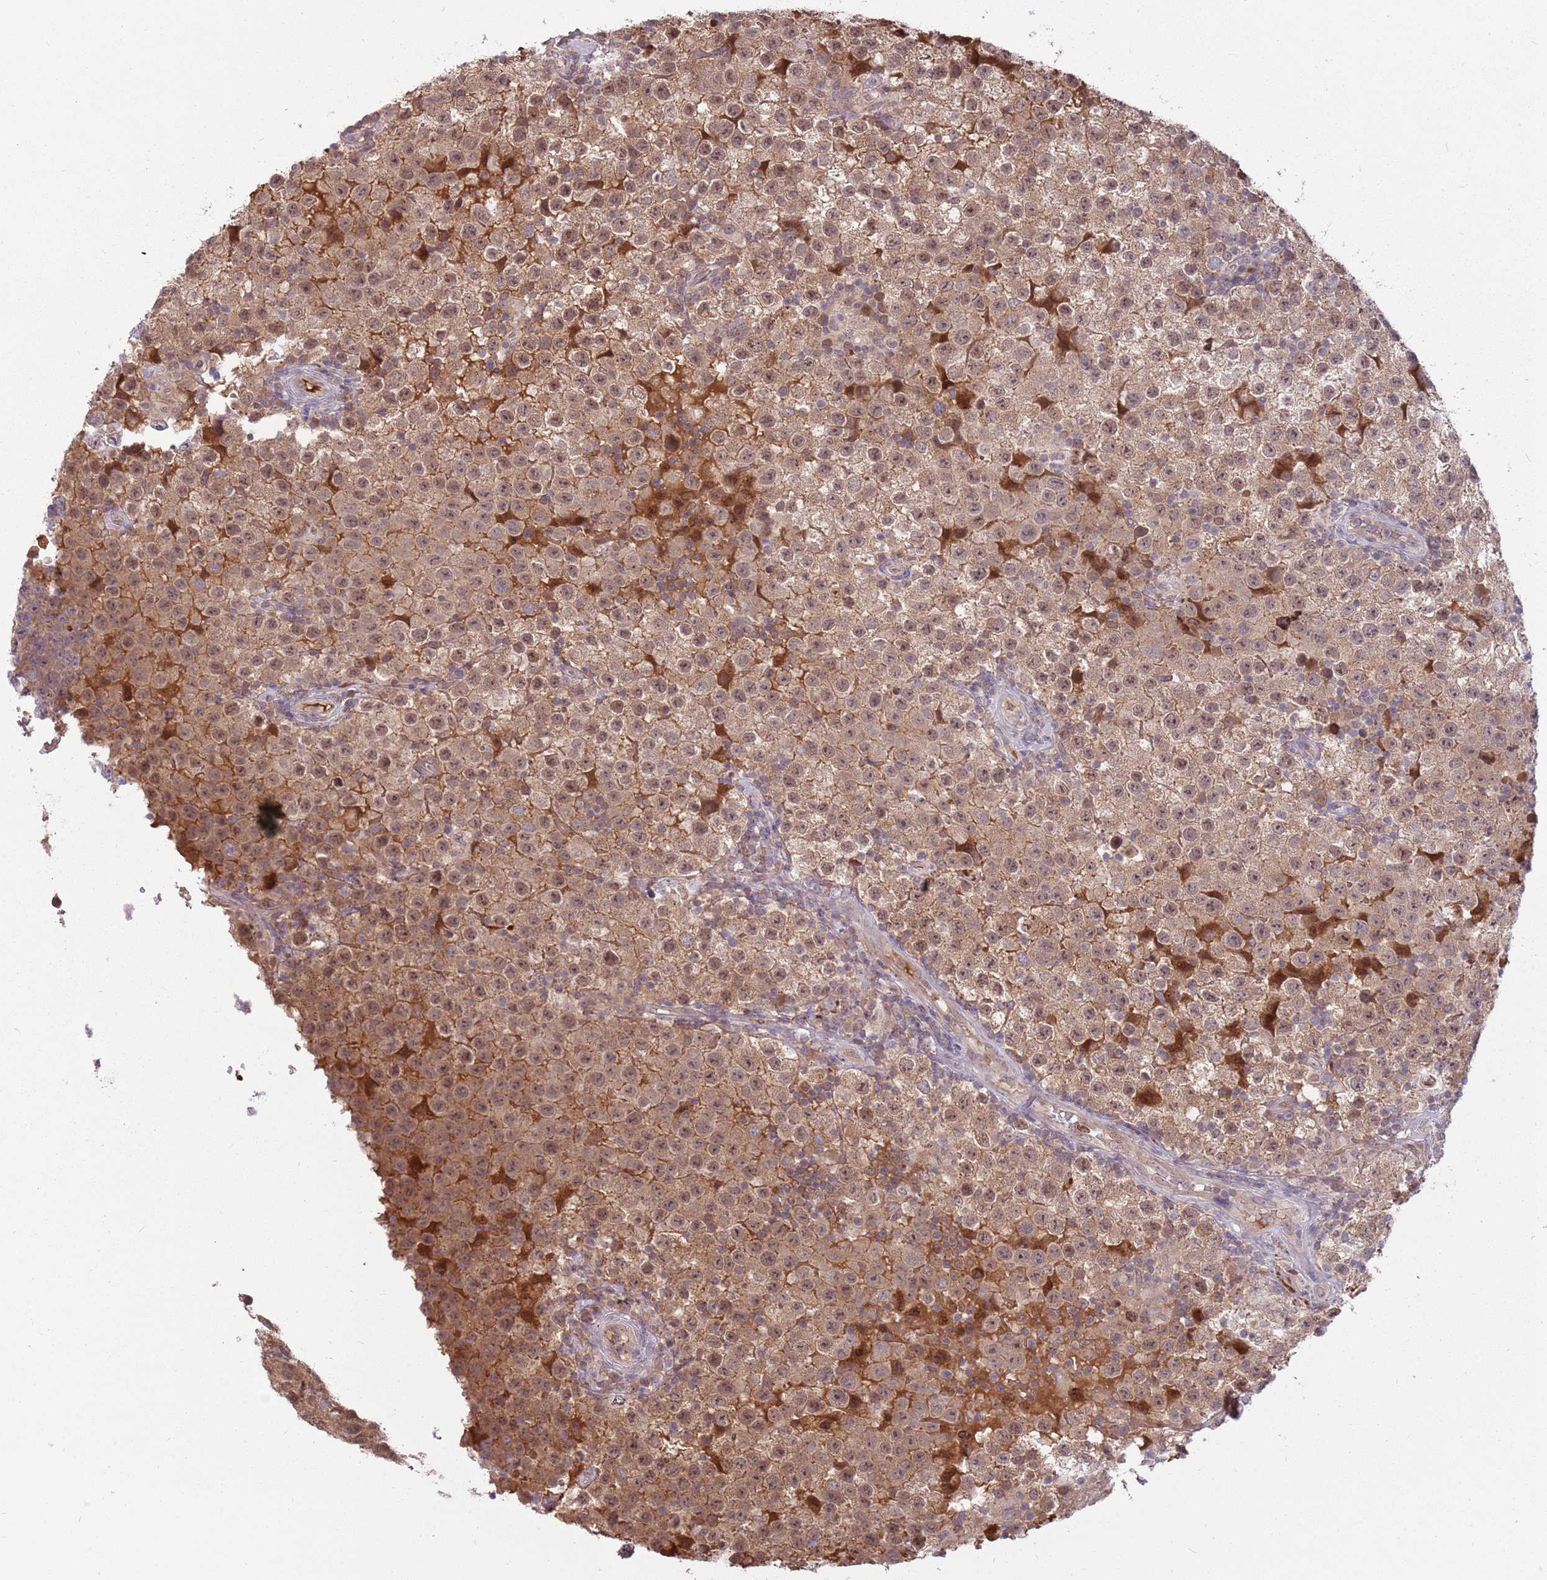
{"staining": {"intensity": "moderate", "quantity": ">75%", "location": "cytoplasmic/membranous,nuclear"}, "tissue": "testis cancer", "cell_type": "Tumor cells", "image_type": "cancer", "snomed": [{"axis": "morphology", "description": "Seminoma, NOS"}, {"axis": "morphology", "description": "Carcinoma, Embryonal, NOS"}, {"axis": "topography", "description": "Testis"}], "caption": "A brown stain highlights moderate cytoplasmic/membranous and nuclear staining of a protein in embryonal carcinoma (testis) tumor cells.", "gene": "NBPF6", "patient": {"sex": "male", "age": 41}}